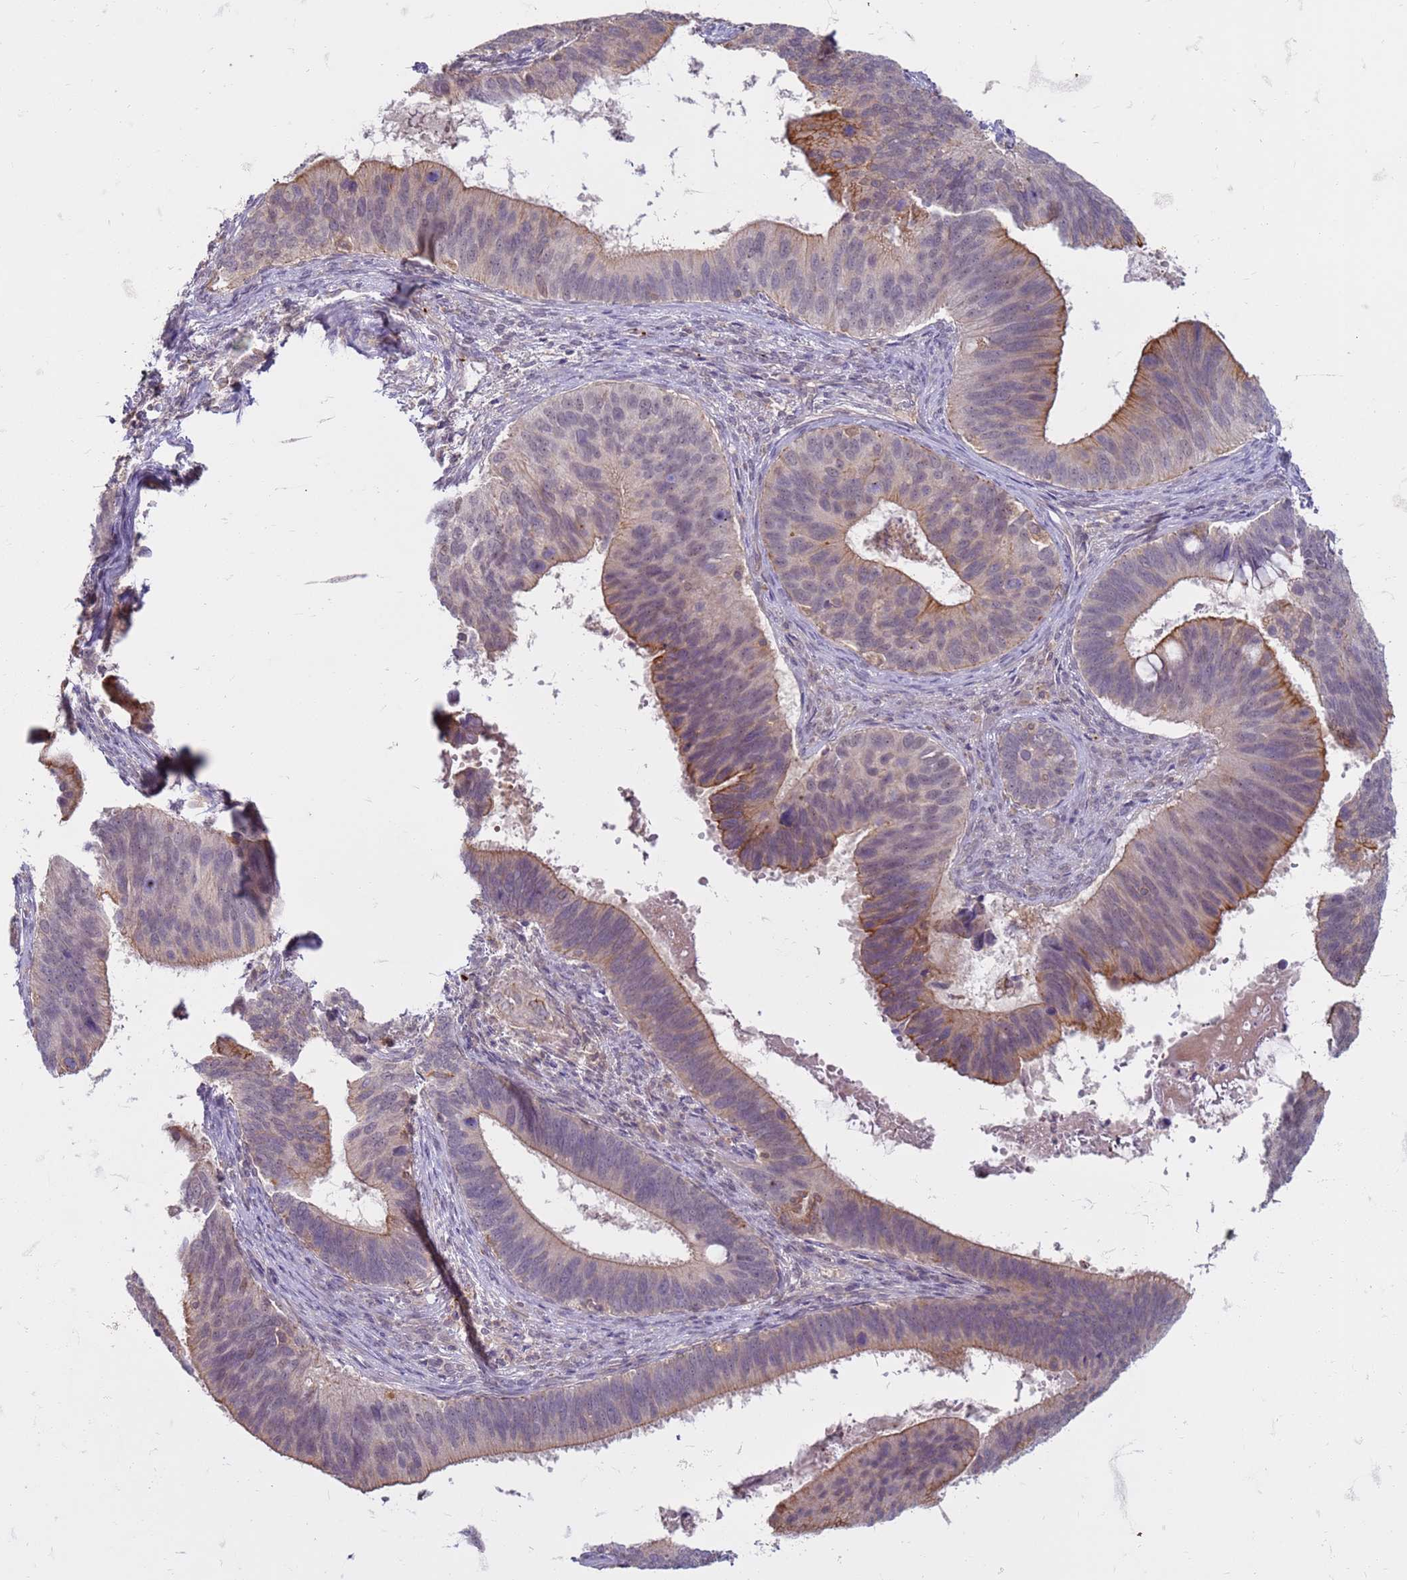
{"staining": {"intensity": "moderate", "quantity": "<25%", "location": "cytoplasmic/membranous"}, "tissue": "cervical cancer", "cell_type": "Tumor cells", "image_type": "cancer", "snomed": [{"axis": "morphology", "description": "Adenocarcinoma, NOS"}, {"axis": "topography", "description": "Cervix"}], "caption": "Immunohistochemistry histopathology image of neoplastic tissue: cervical adenocarcinoma stained using immunohistochemistry displays low levels of moderate protein expression localized specifically in the cytoplasmic/membranous of tumor cells, appearing as a cytoplasmic/membranous brown color.", "gene": "SLC15A3", "patient": {"sex": "female", "age": 42}}